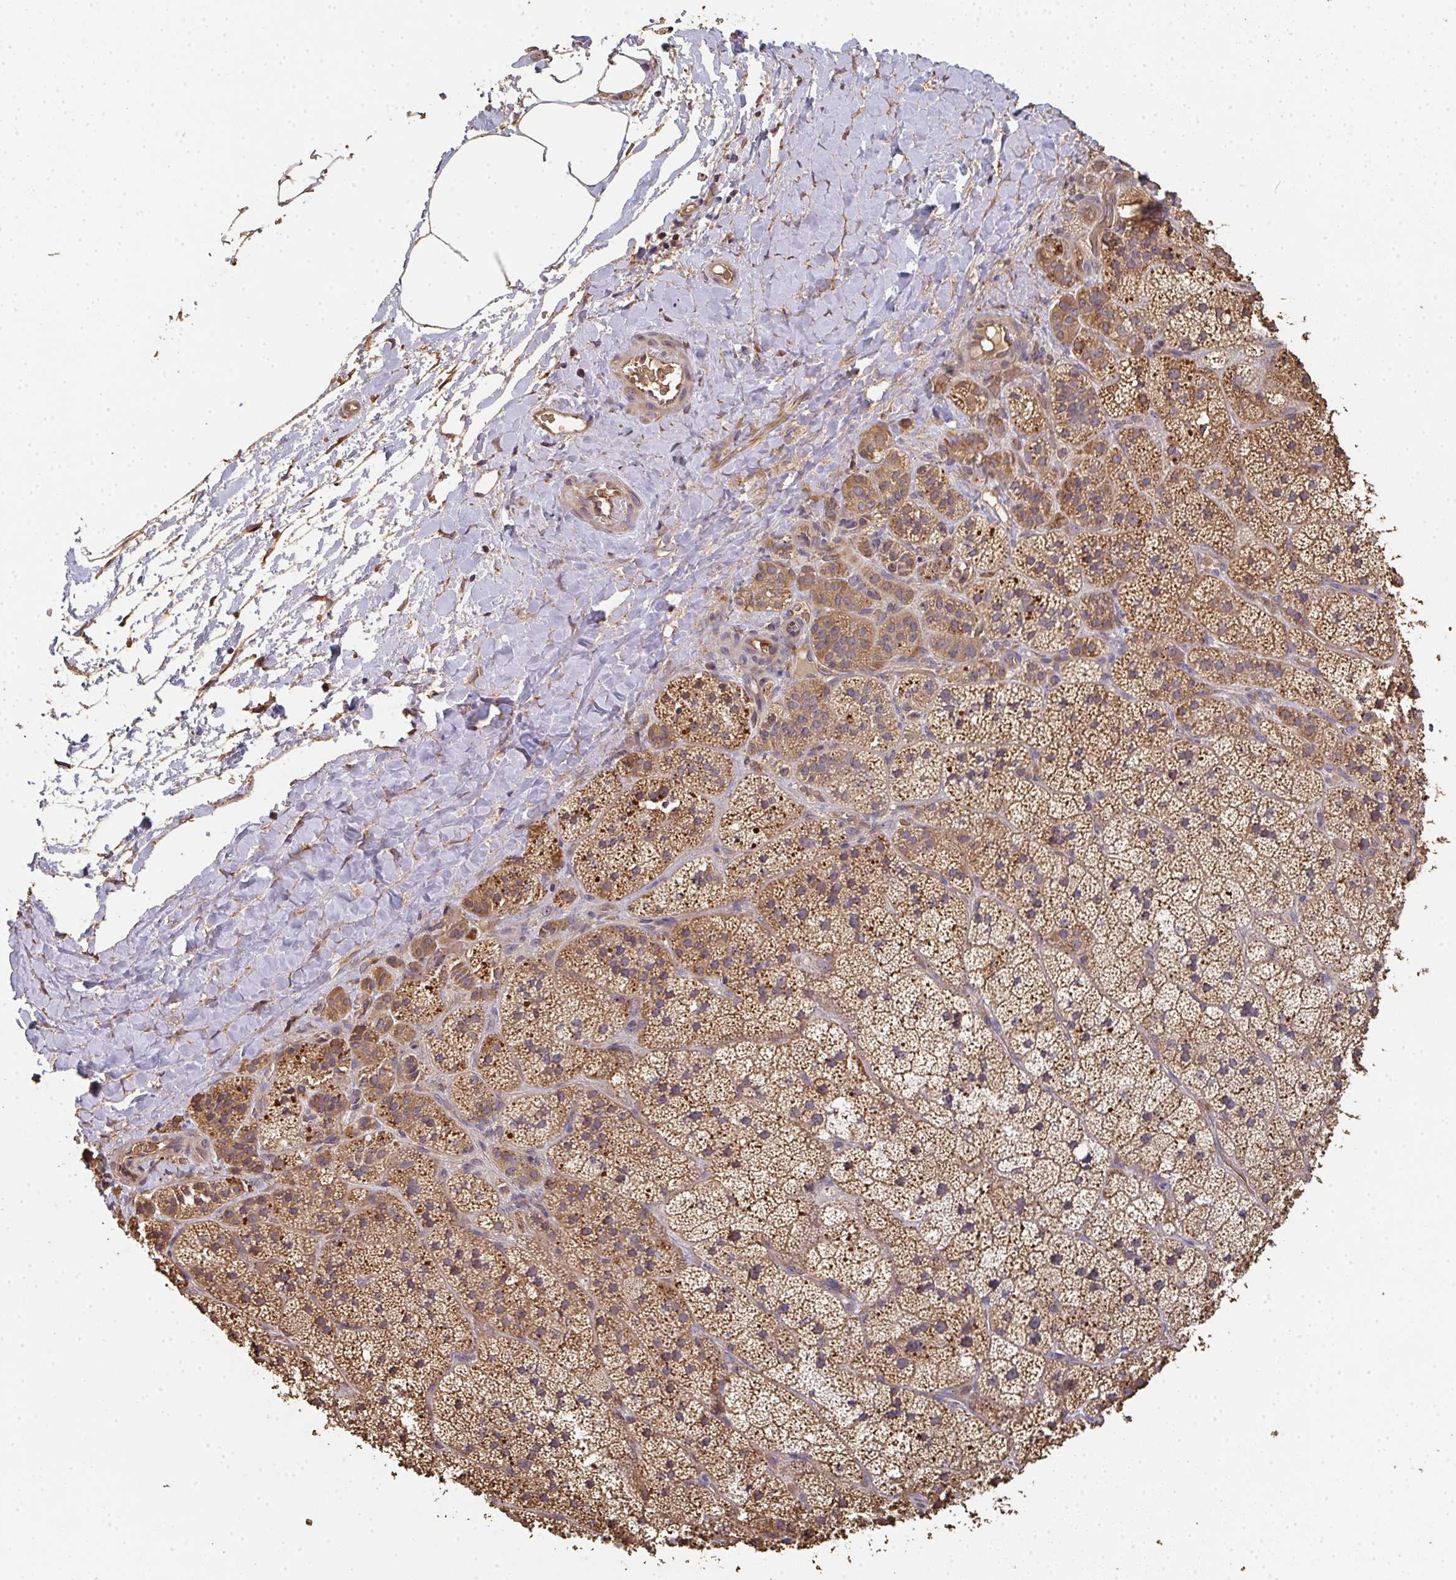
{"staining": {"intensity": "moderate", "quantity": ">75%", "location": "cytoplasmic/membranous"}, "tissue": "adrenal gland", "cell_type": "Glandular cells", "image_type": "normal", "snomed": [{"axis": "morphology", "description": "Normal tissue, NOS"}, {"axis": "topography", "description": "Adrenal gland"}], "caption": "IHC (DAB (3,3'-diaminobenzidine)) staining of unremarkable human adrenal gland reveals moderate cytoplasmic/membranous protein positivity in approximately >75% of glandular cells.", "gene": "POLG", "patient": {"sex": "male", "age": 57}}